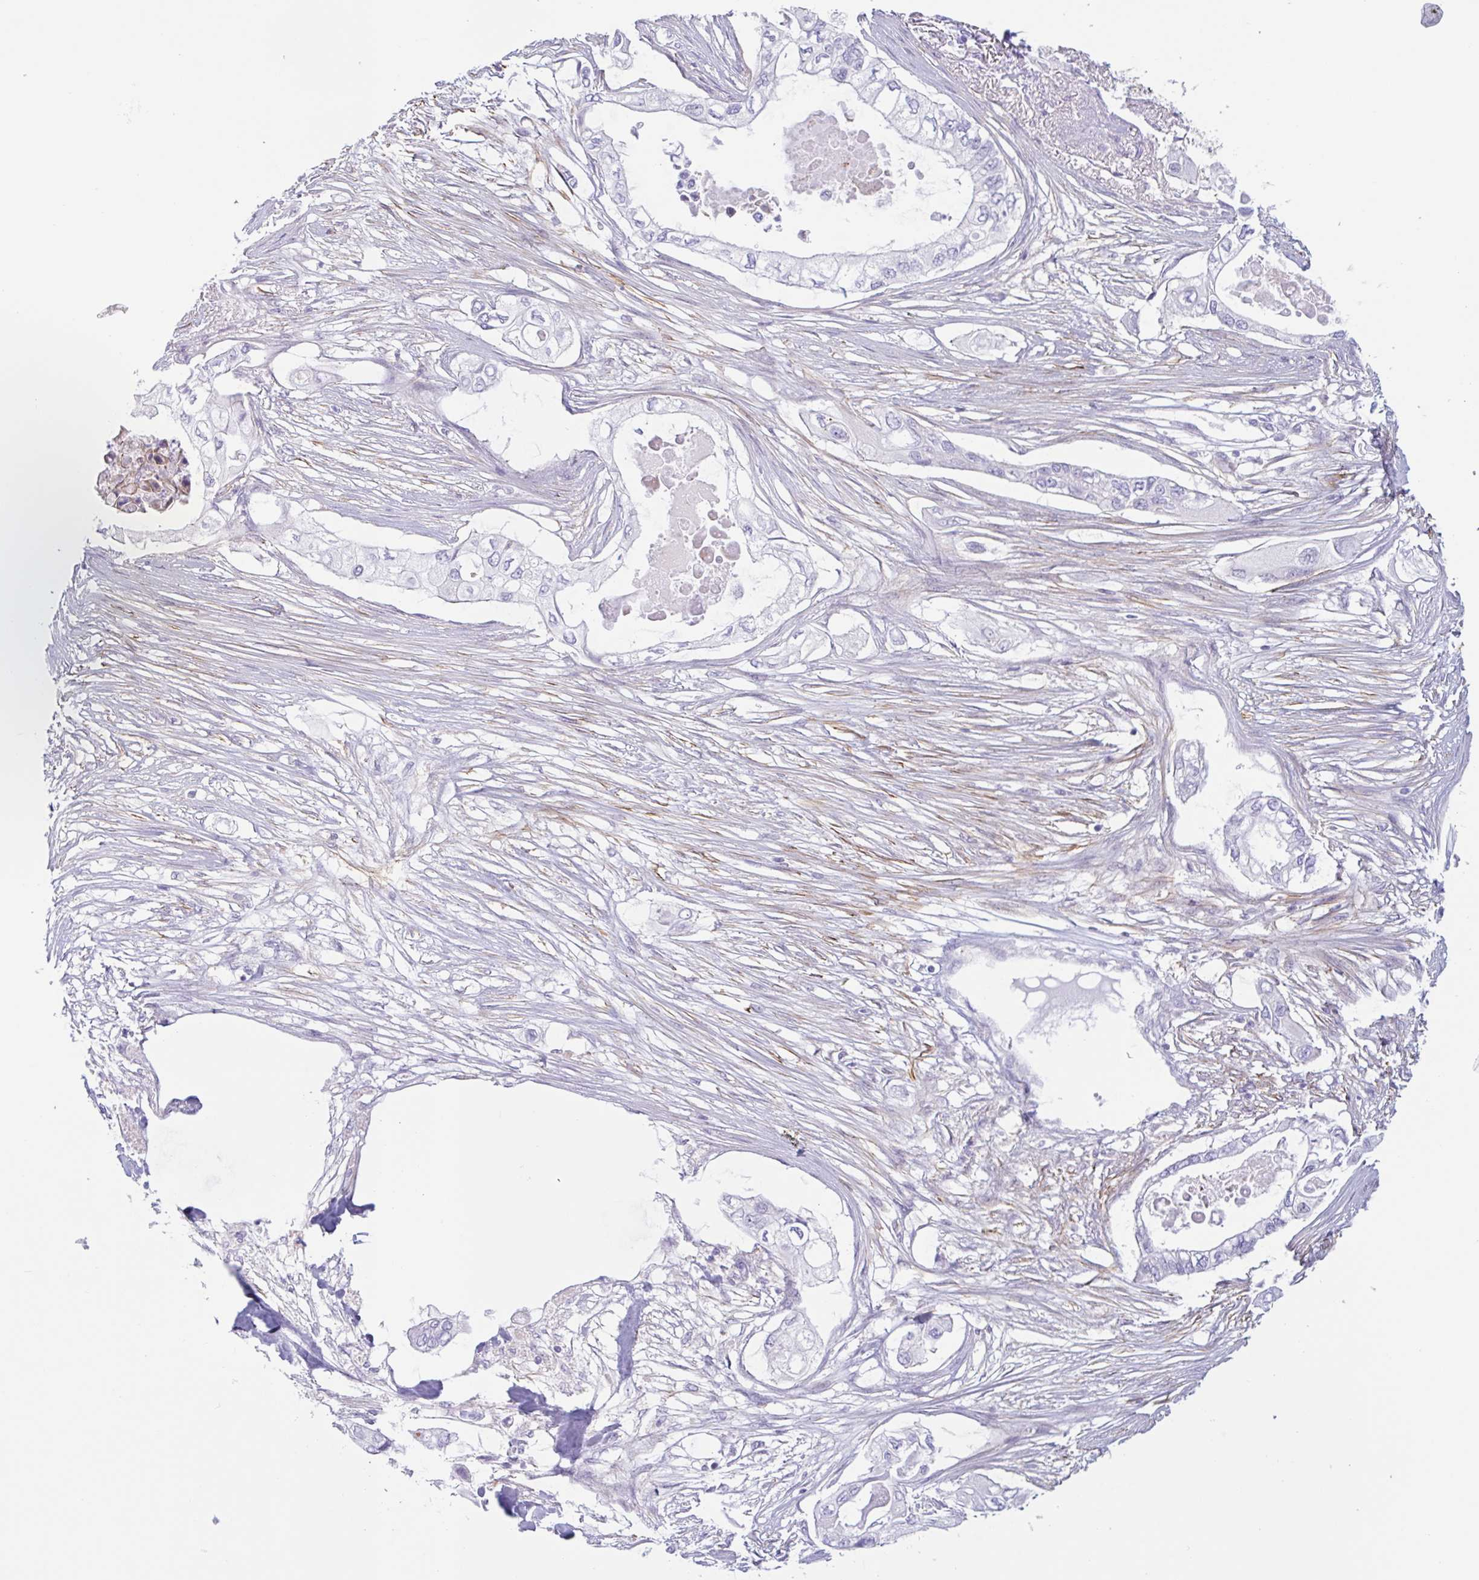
{"staining": {"intensity": "negative", "quantity": "none", "location": "none"}, "tissue": "pancreatic cancer", "cell_type": "Tumor cells", "image_type": "cancer", "snomed": [{"axis": "morphology", "description": "Adenocarcinoma, NOS"}, {"axis": "topography", "description": "Pancreas"}], "caption": "The photomicrograph displays no significant positivity in tumor cells of pancreatic adenocarcinoma. (Brightfield microscopy of DAB (3,3'-diaminobenzidine) IHC at high magnification).", "gene": "MYH10", "patient": {"sex": "female", "age": 63}}